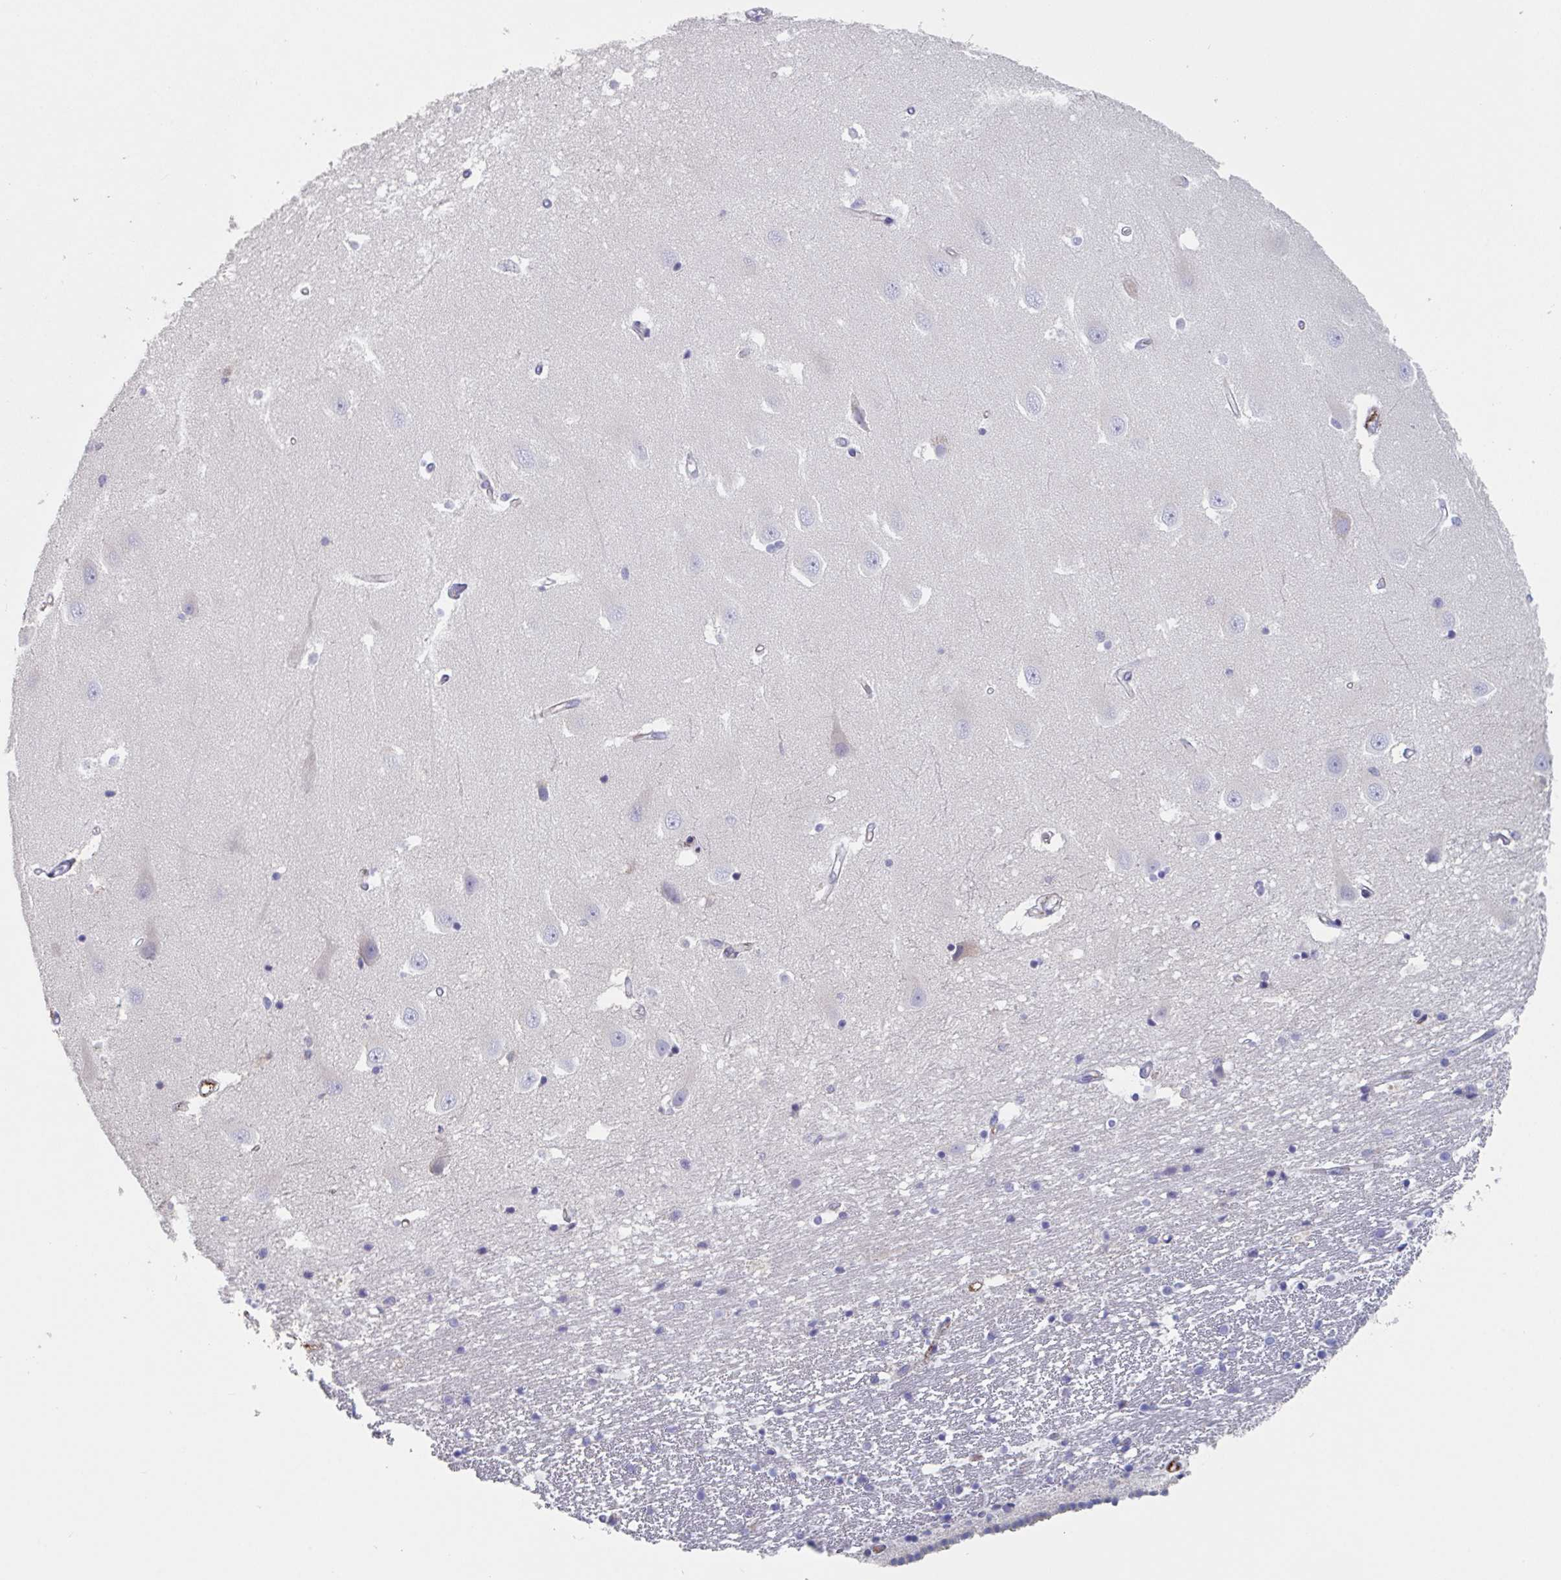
{"staining": {"intensity": "negative", "quantity": "none", "location": "none"}, "tissue": "hippocampus", "cell_type": "Glial cells", "image_type": "normal", "snomed": [{"axis": "morphology", "description": "Normal tissue, NOS"}, {"axis": "topography", "description": "Hippocampus"}], "caption": "IHC of benign human hippocampus demonstrates no staining in glial cells. (DAB immunohistochemistry, high magnification).", "gene": "ABHD16A", "patient": {"sex": "male", "age": 63}}